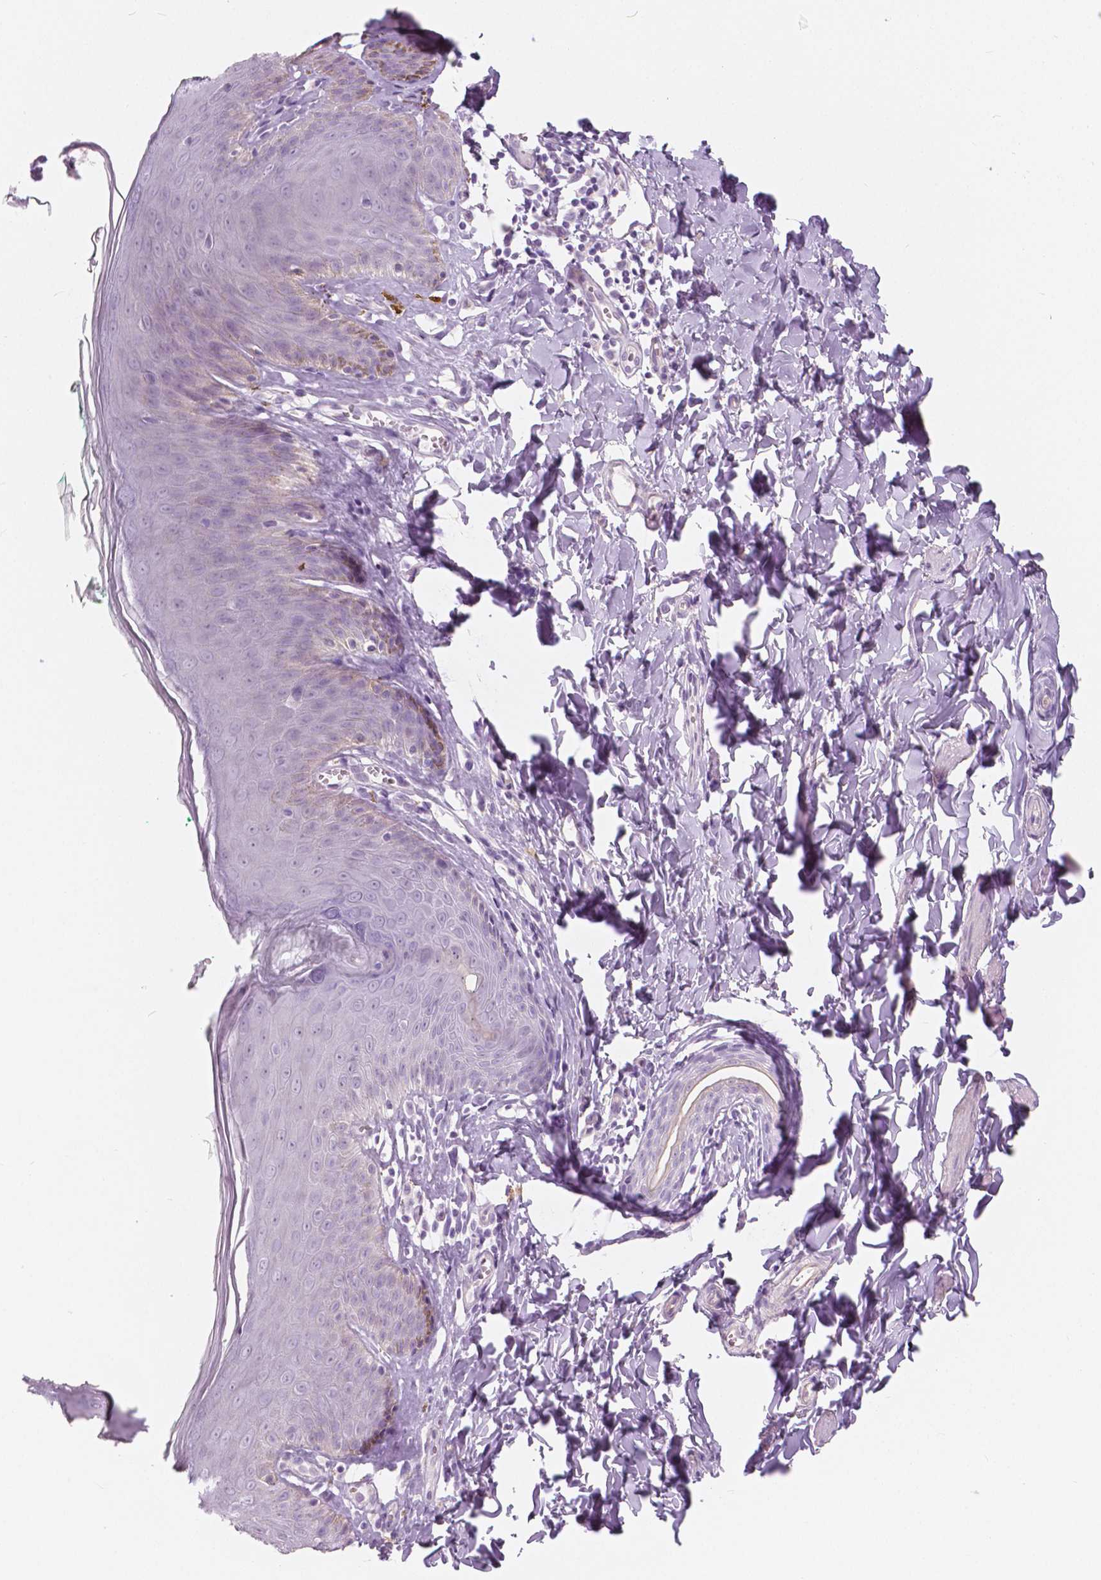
{"staining": {"intensity": "negative", "quantity": "none", "location": "none"}, "tissue": "skin", "cell_type": "Epidermal cells", "image_type": "normal", "snomed": [{"axis": "morphology", "description": "Normal tissue, NOS"}, {"axis": "topography", "description": "Vulva"}, {"axis": "topography", "description": "Peripheral nerve tissue"}], "caption": "The photomicrograph demonstrates no significant staining in epidermal cells of skin. Brightfield microscopy of IHC stained with DAB (3,3'-diaminobenzidine) (brown) and hematoxylin (blue), captured at high magnification.", "gene": "A4GNT", "patient": {"sex": "female", "age": 66}}